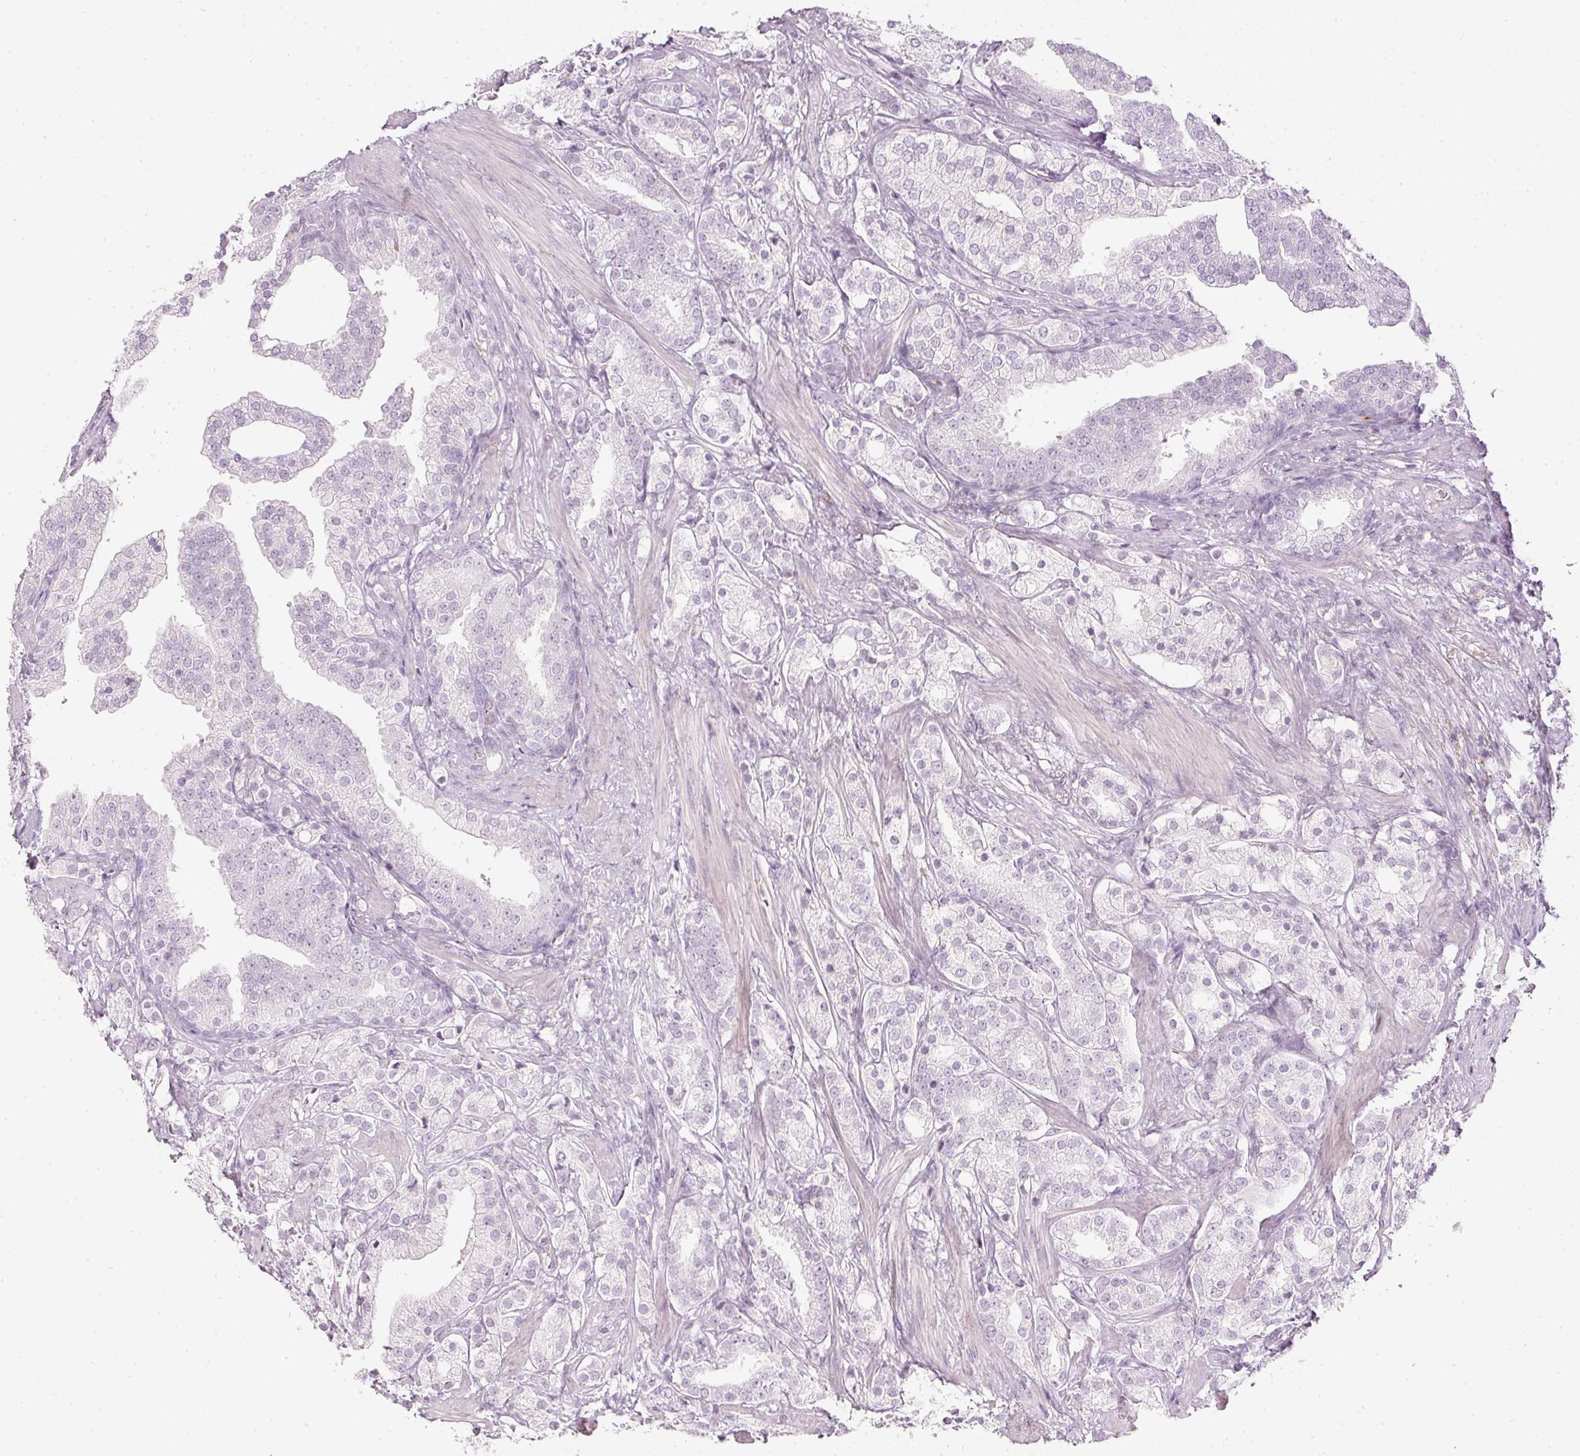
{"staining": {"intensity": "negative", "quantity": "none", "location": "none"}, "tissue": "prostate cancer", "cell_type": "Tumor cells", "image_type": "cancer", "snomed": [{"axis": "morphology", "description": "Adenocarcinoma, High grade"}, {"axis": "topography", "description": "Prostate"}], "caption": "Immunohistochemistry photomicrograph of adenocarcinoma (high-grade) (prostate) stained for a protein (brown), which displays no expression in tumor cells.", "gene": "LECT2", "patient": {"sex": "male", "age": 50}}